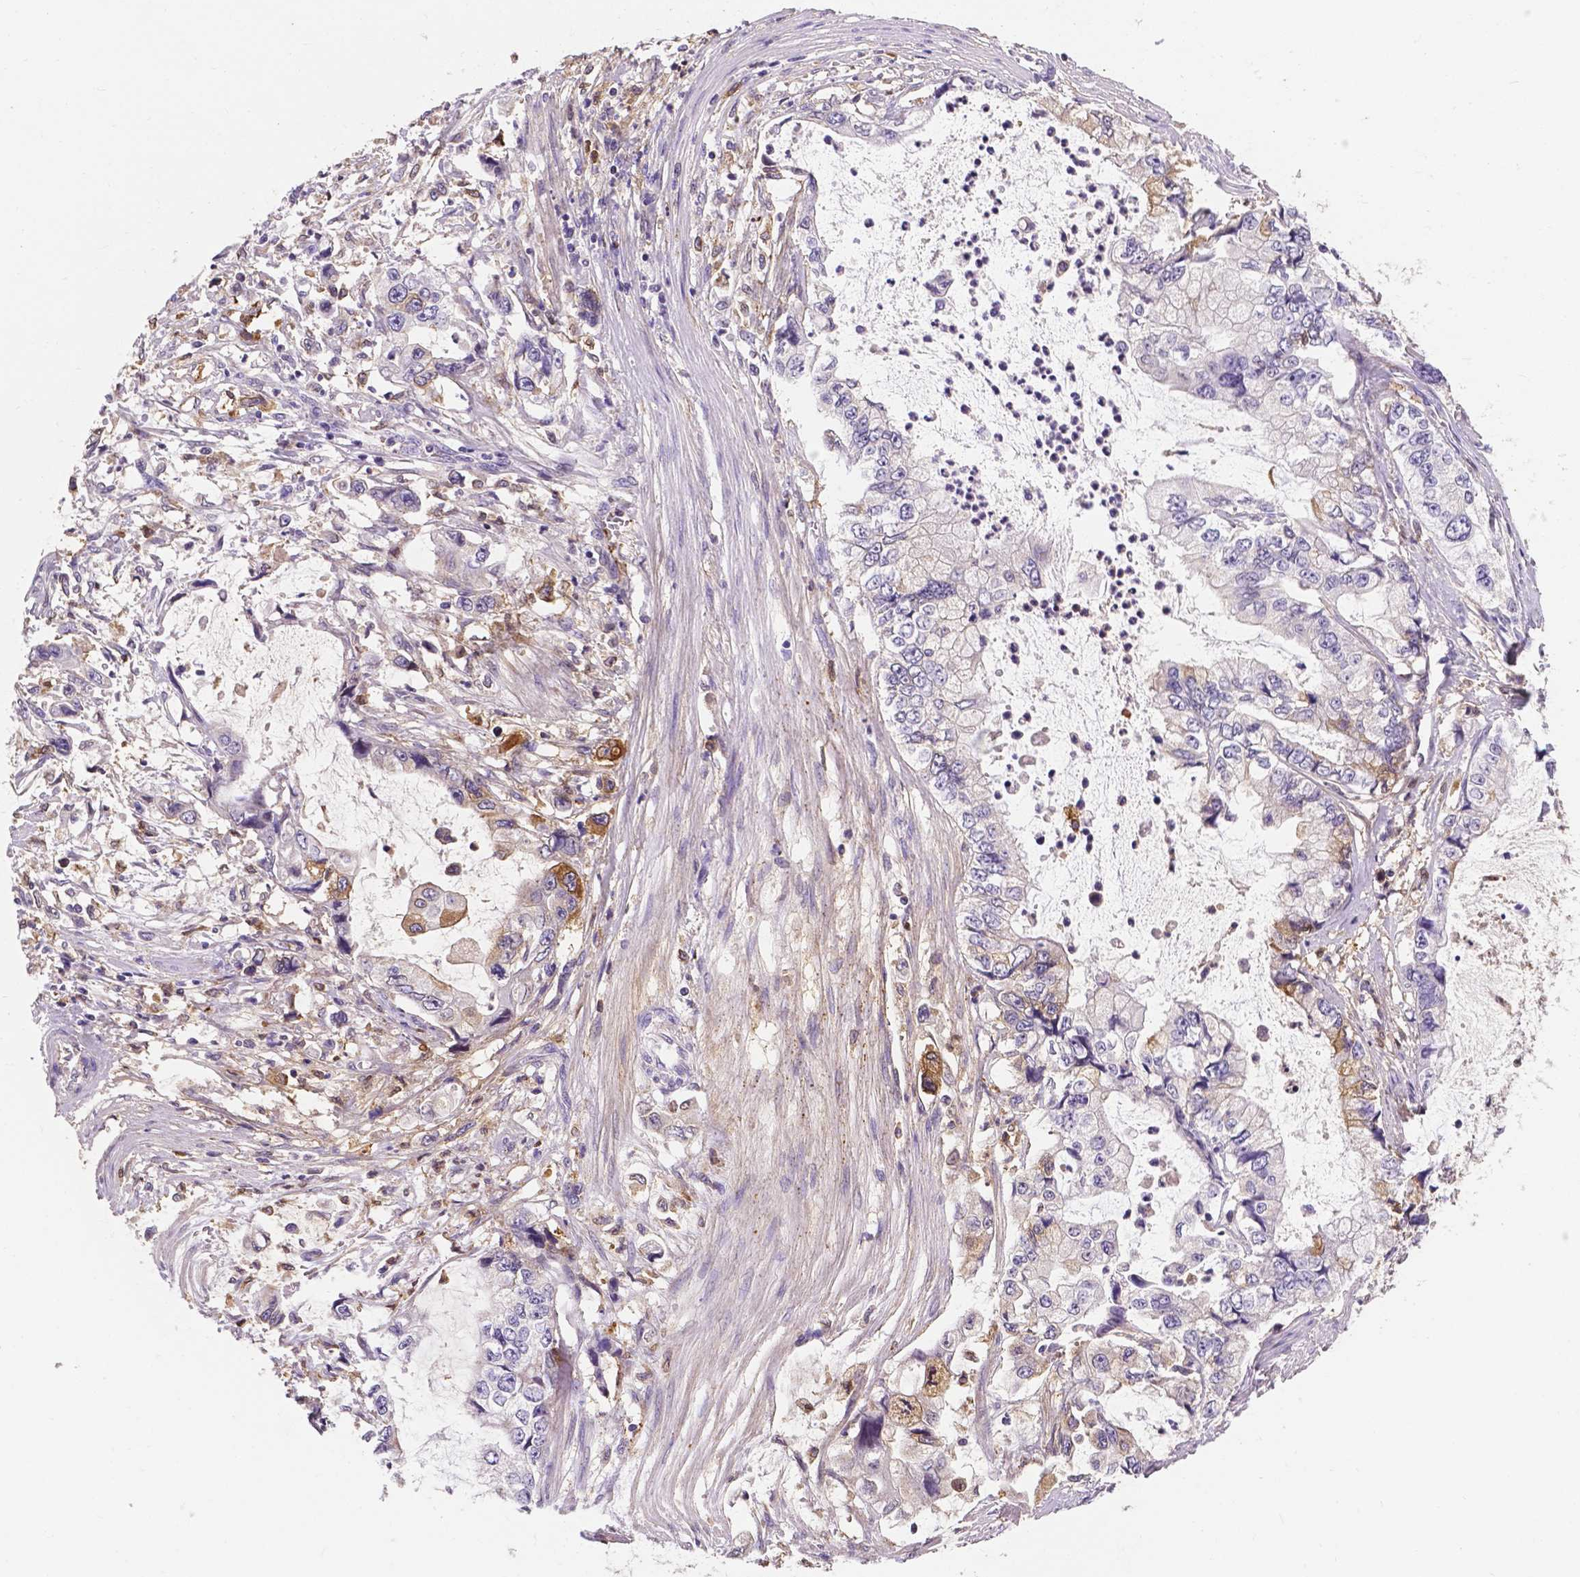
{"staining": {"intensity": "moderate", "quantity": "<25%", "location": "cytoplasmic/membranous"}, "tissue": "stomach cancer", "cell_type": "Tumor cells", "image_type": "cancer", "snomed": [{"axis": "morphology", "description": "Adenocarcinoma, NOS"}, {"axis": "topography", "description": "Pancreas"}, {"axis": "topography", "description": "Stomach, upper"}, {"axis": "topography", "description": "Stomach"}], "caption": "A brown stain labels moderate cytoplasmic/membranous expression of a protein in human stomach cancer tumor cells.", "gene": "APOE", "patient": {"sex": "male", "age": 77}}